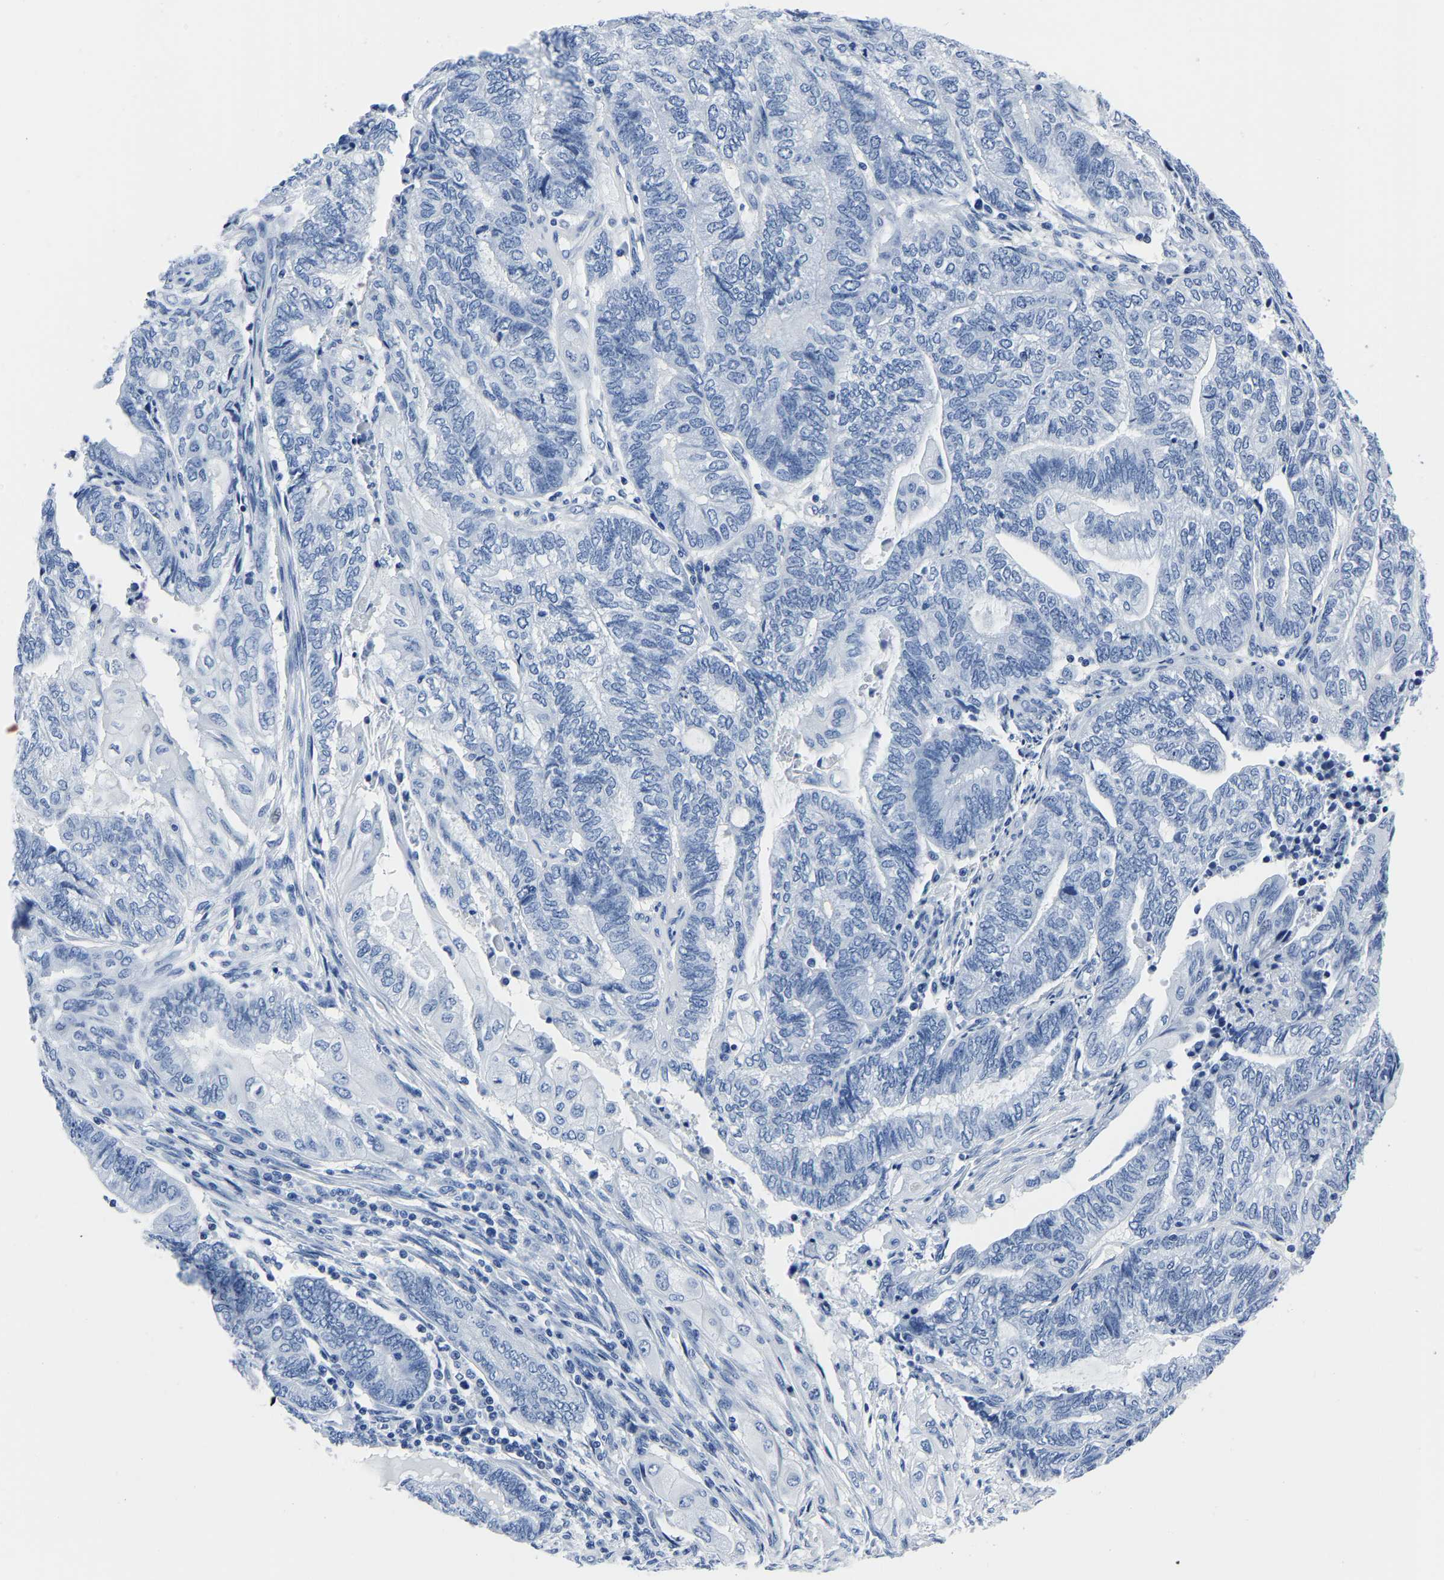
{"staining": {"intensity": "negative", "quantity": "none", "location": "none"}, "tissue": "endometrial cancer", "cell_type": "Tumor cells", "image_type": "cancer", "snomed": [{"axis": "morphology", "description": "Adenocarcinoma, NOS"}, {"axis": "topography", "description": "Uterus"}, {"axis": "topography", "description": "Endometrium"}], "caption": "This is an immunohistochemistry image of human endometrial cancer. There is no staining in tumor cells.", "gene": "IMPG2", "patient": {"sex": "female", "age": 70}}